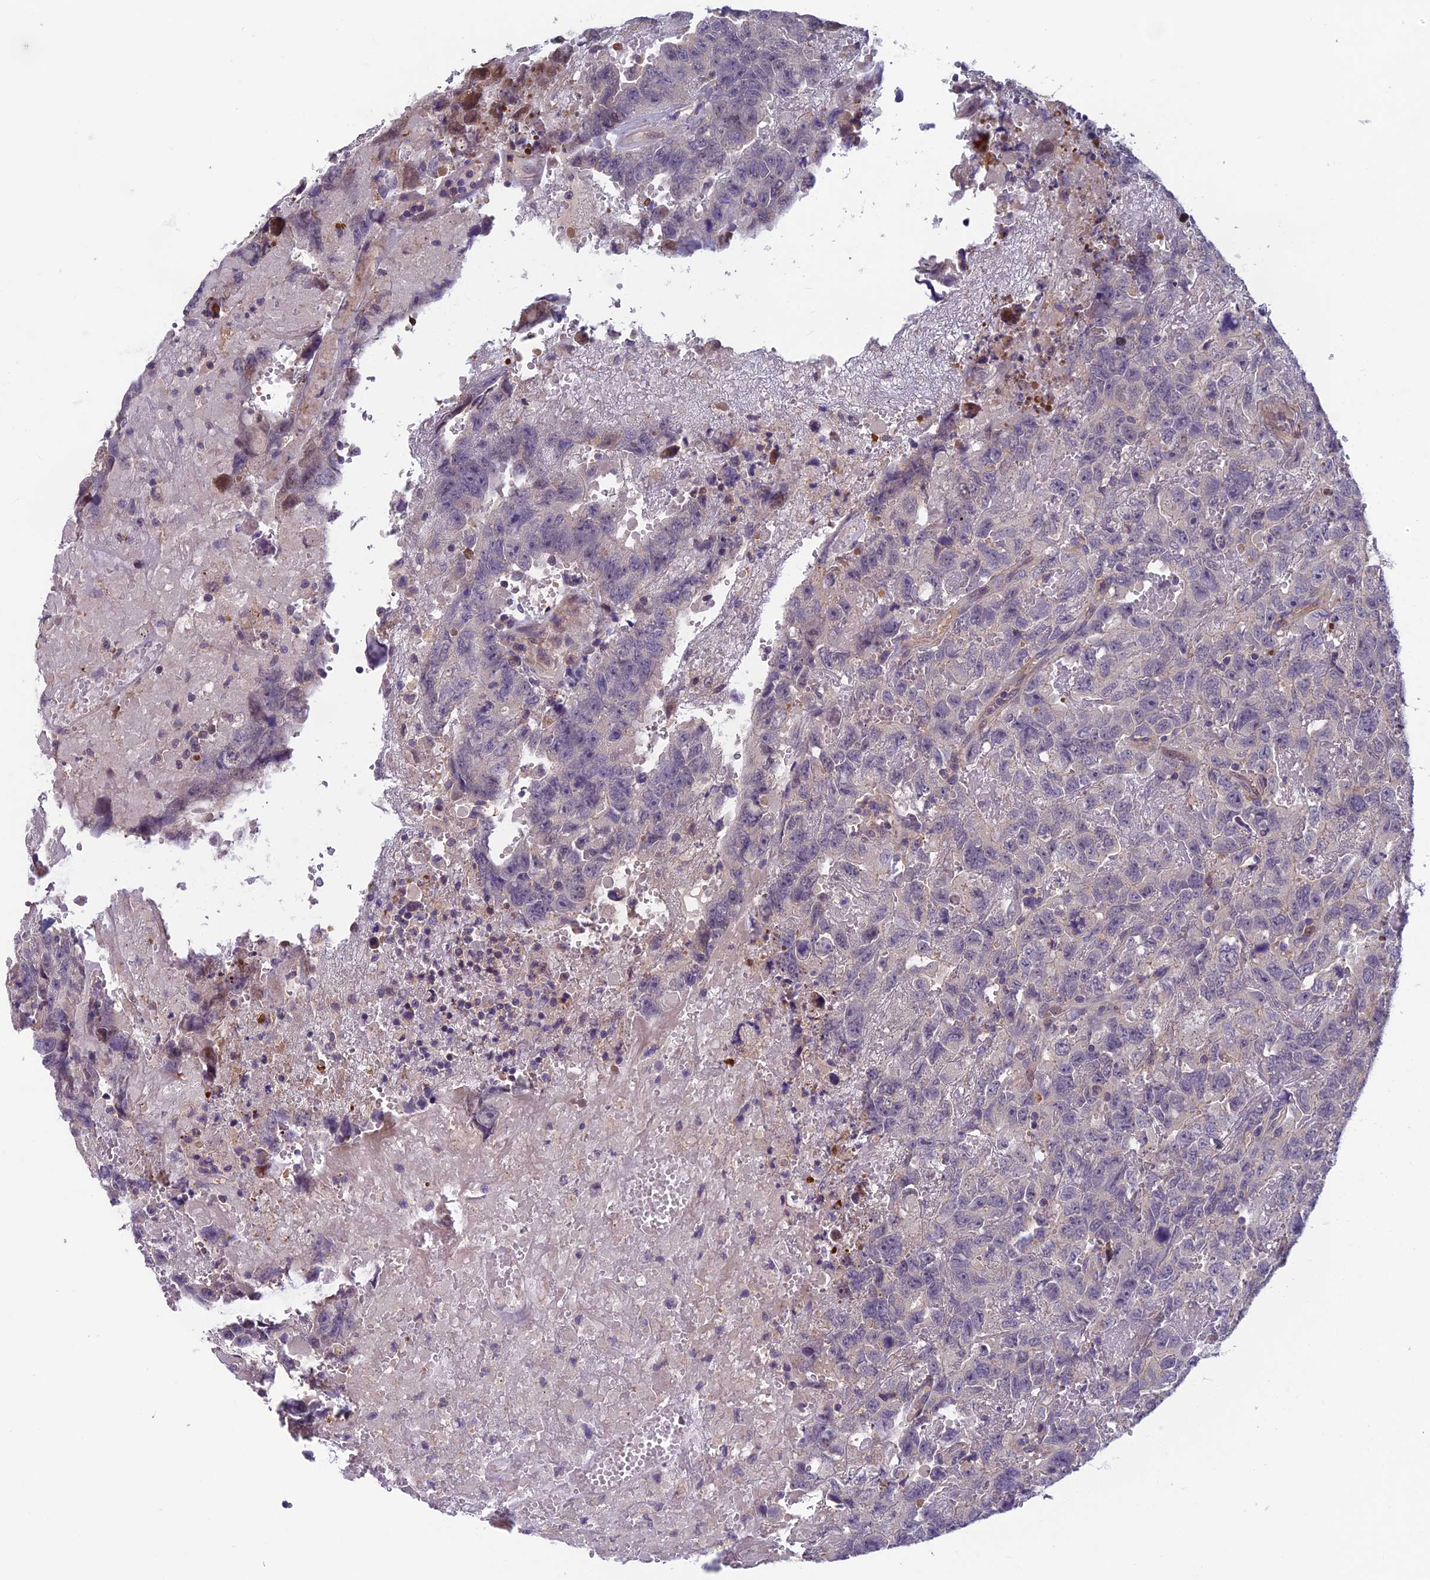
{"staining": {"intensity": "negative", "quantity": "none", "location": "none"}, "tissue": "testis cancer", "cell_type": "Tumor cells", "image_type": "cancer", "snomed": [{"axis": "morphology", "description": "Carcinoma, Embryonal, NOS"}, {"axis": "topography", "description": "Testis"}], "caption": "IHC histopathology image of human embryonal carcinoma (testis) stained for a protein (brown), which displays no expression in tumor cells.", "gene": "HECA", "patient": {"sex": "male", "age": 45}}